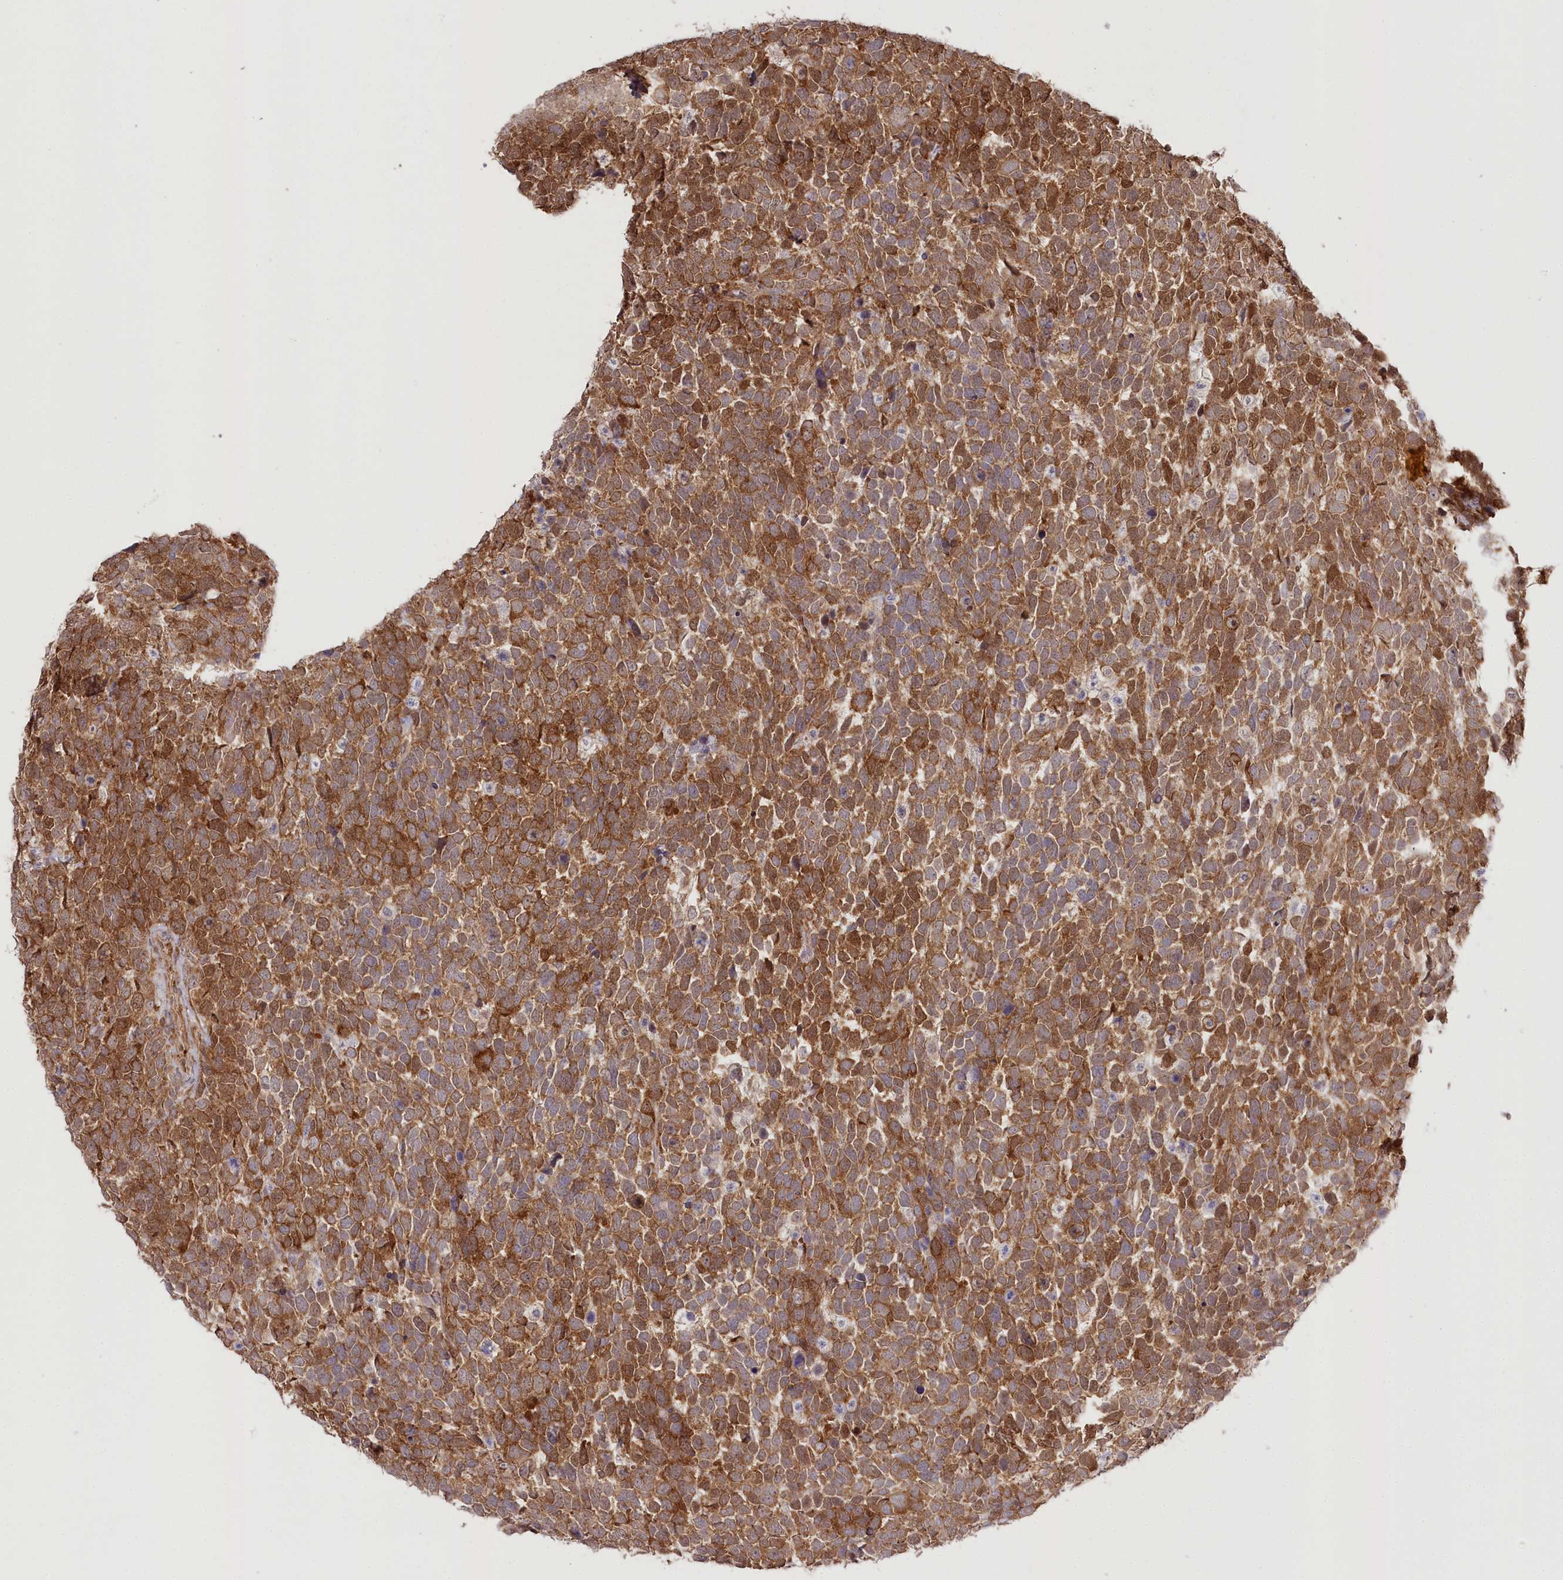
{"staining": {"intensity": "moderate", "quantity": ">75%", "location": "cytoplasmic/membranous"}, "tissue": "urothelial cancer", "cell_type": "Tumor cells", "image_type": "cancer", "snomed": [{"axis": "morphology", "description": "Urothelial carcinoma, High grade"}, {"axis": "topography", "description": "Urinary bladder"}], "caption": "DAB (3,3'-diaminobenzidine) immunohistochemical staining of human urothelial carcinoma (high-grade) reveals moderate cytoplasmic/membranous protein positivity in approximately >75% of tumor cells.", "gene": "CCDC91", "patient": {"sex": "female", "age": 82}}